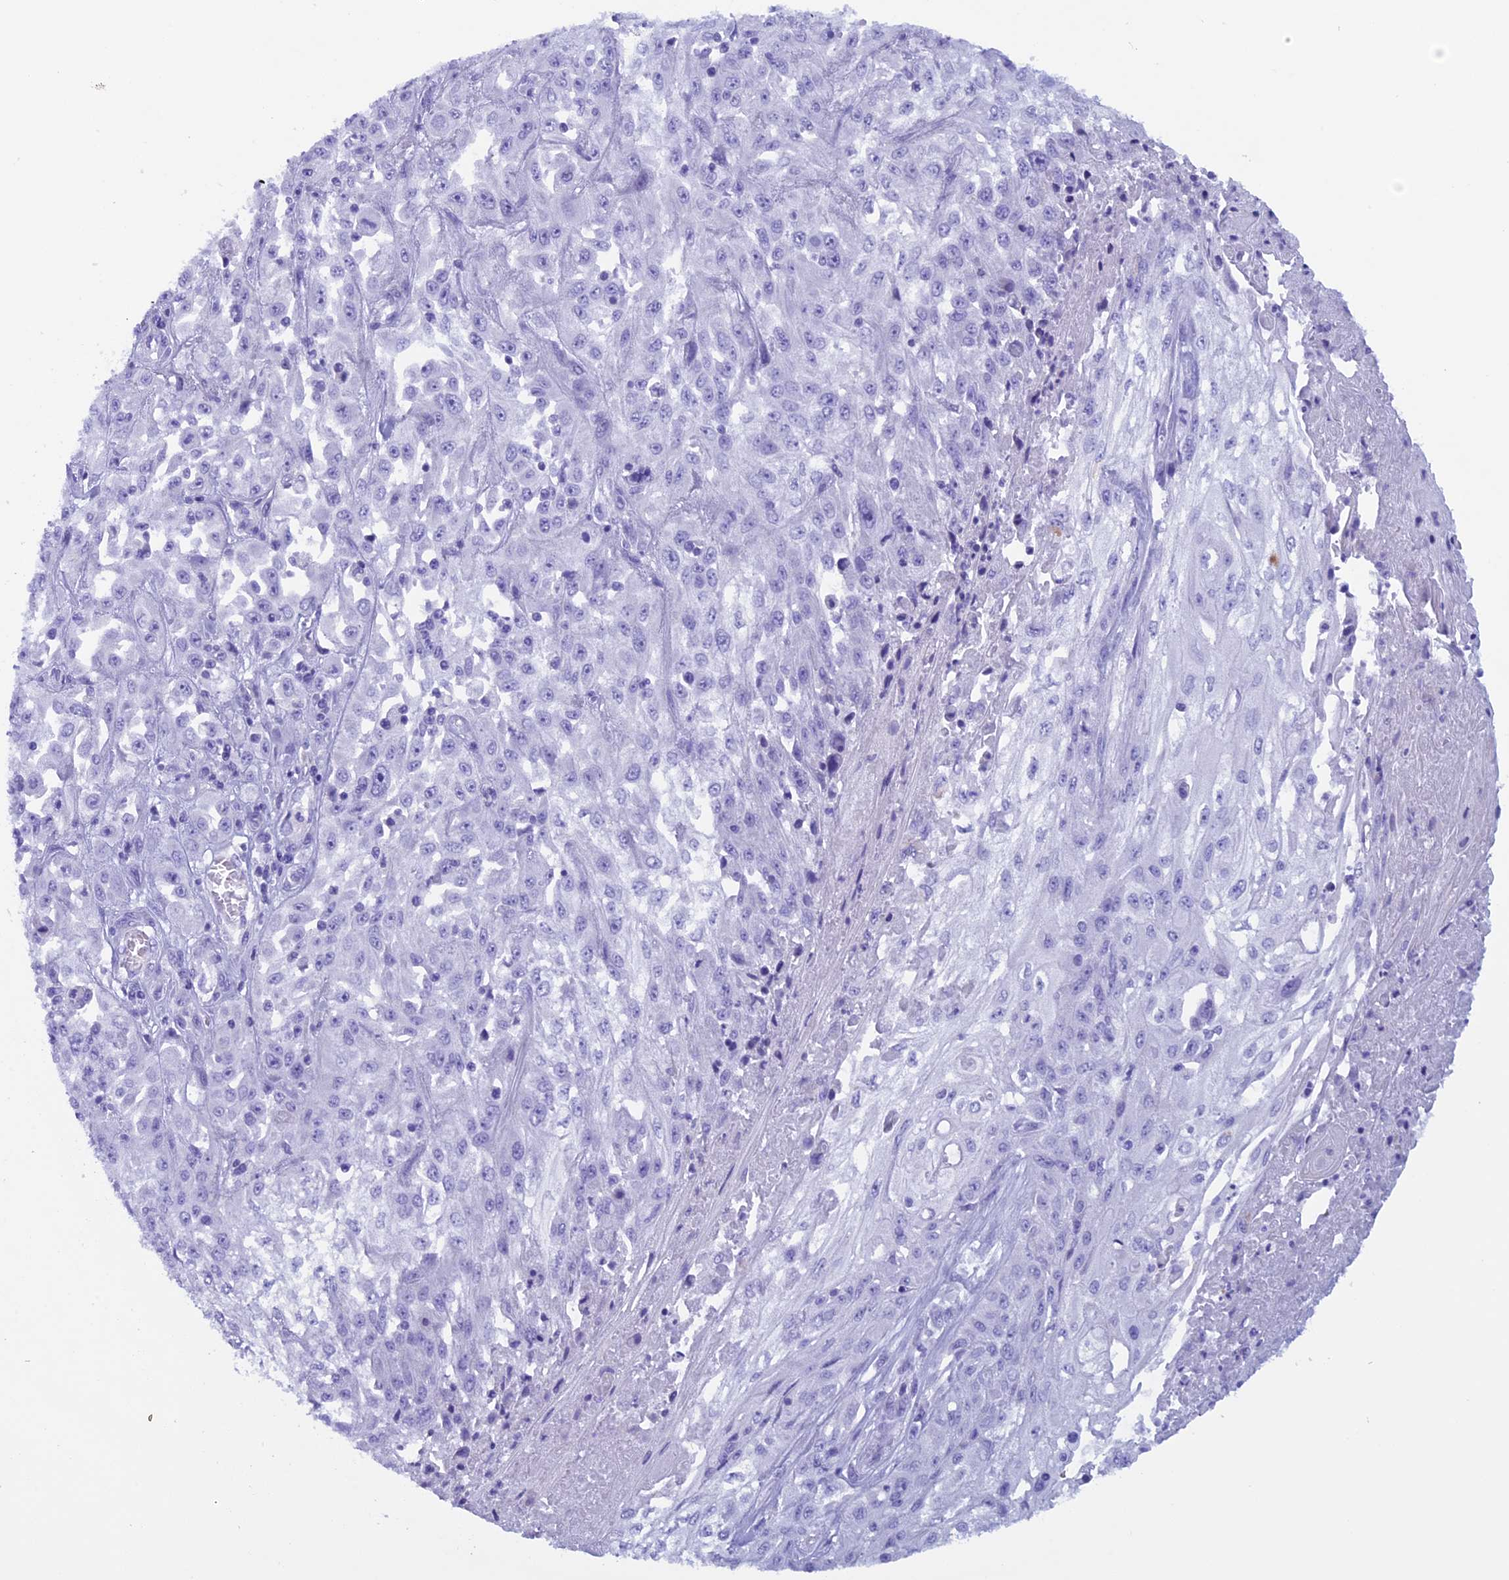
{"staining": {"intensity": "negative", "quantity": "none", "location": "none"}, "tissue": "skin cancer", "cell_type": "Tumor cells", "image_type": "cancer", "snomed": [{"axis": "morphology", "description": "Squamous cell carcinoma, NOS"}, {"axis": "morphology", "description": "Squamous cell carcinoma, metastatic, NOS"}, {"axis": "topography", "description": "Skin"}, {"axis": "topography", "description": "Lymph node"}], "caption": "Skin cancer was stained to show a protein in brown. There is no significant expression in tumor cells. (Brightfield microscopy of DAB (3,3'-diaminobenzidine) immunohistochemistry (IHC) at high magnification).", "gene": "ZNF563", "patient": {"sex": "male", "age": 75}}